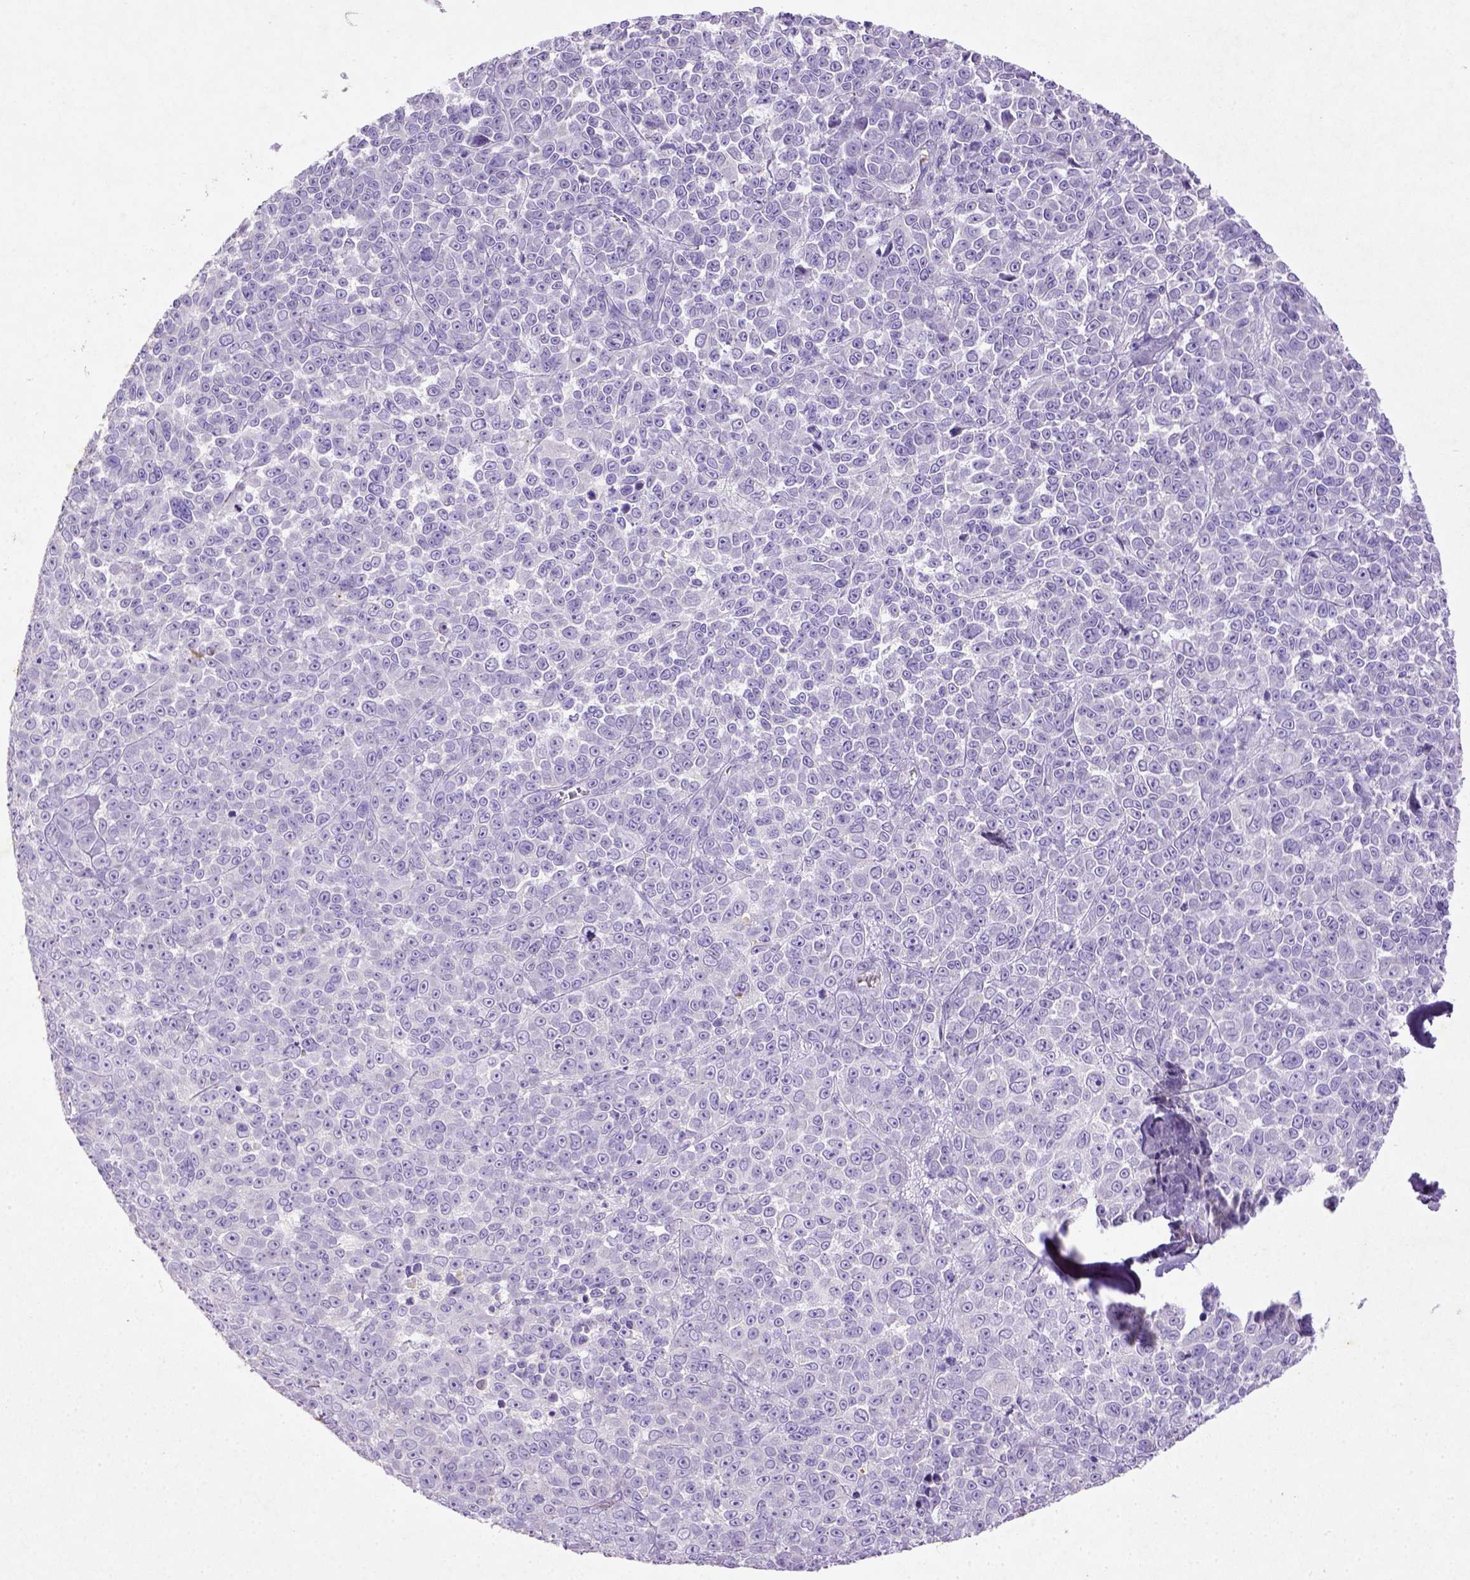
{"staining": {"intensity": "negative", "quantity": "none", "location": "none"}, "tissue": "melanoma", "cell_type": "Tumor cells", "image_type": "cancer", "snomed": [{"axis": "morphology", "description": "Malignant melanoma, NOS"}, {"axis": "topography", "description": "Skin"}], "caption": "IHC image of human melanoma stained for a protein (brown), which reveals no expression in tumor cells.", "gene": "NUDT2", "patient": {"sex": "female", "age": 95}}